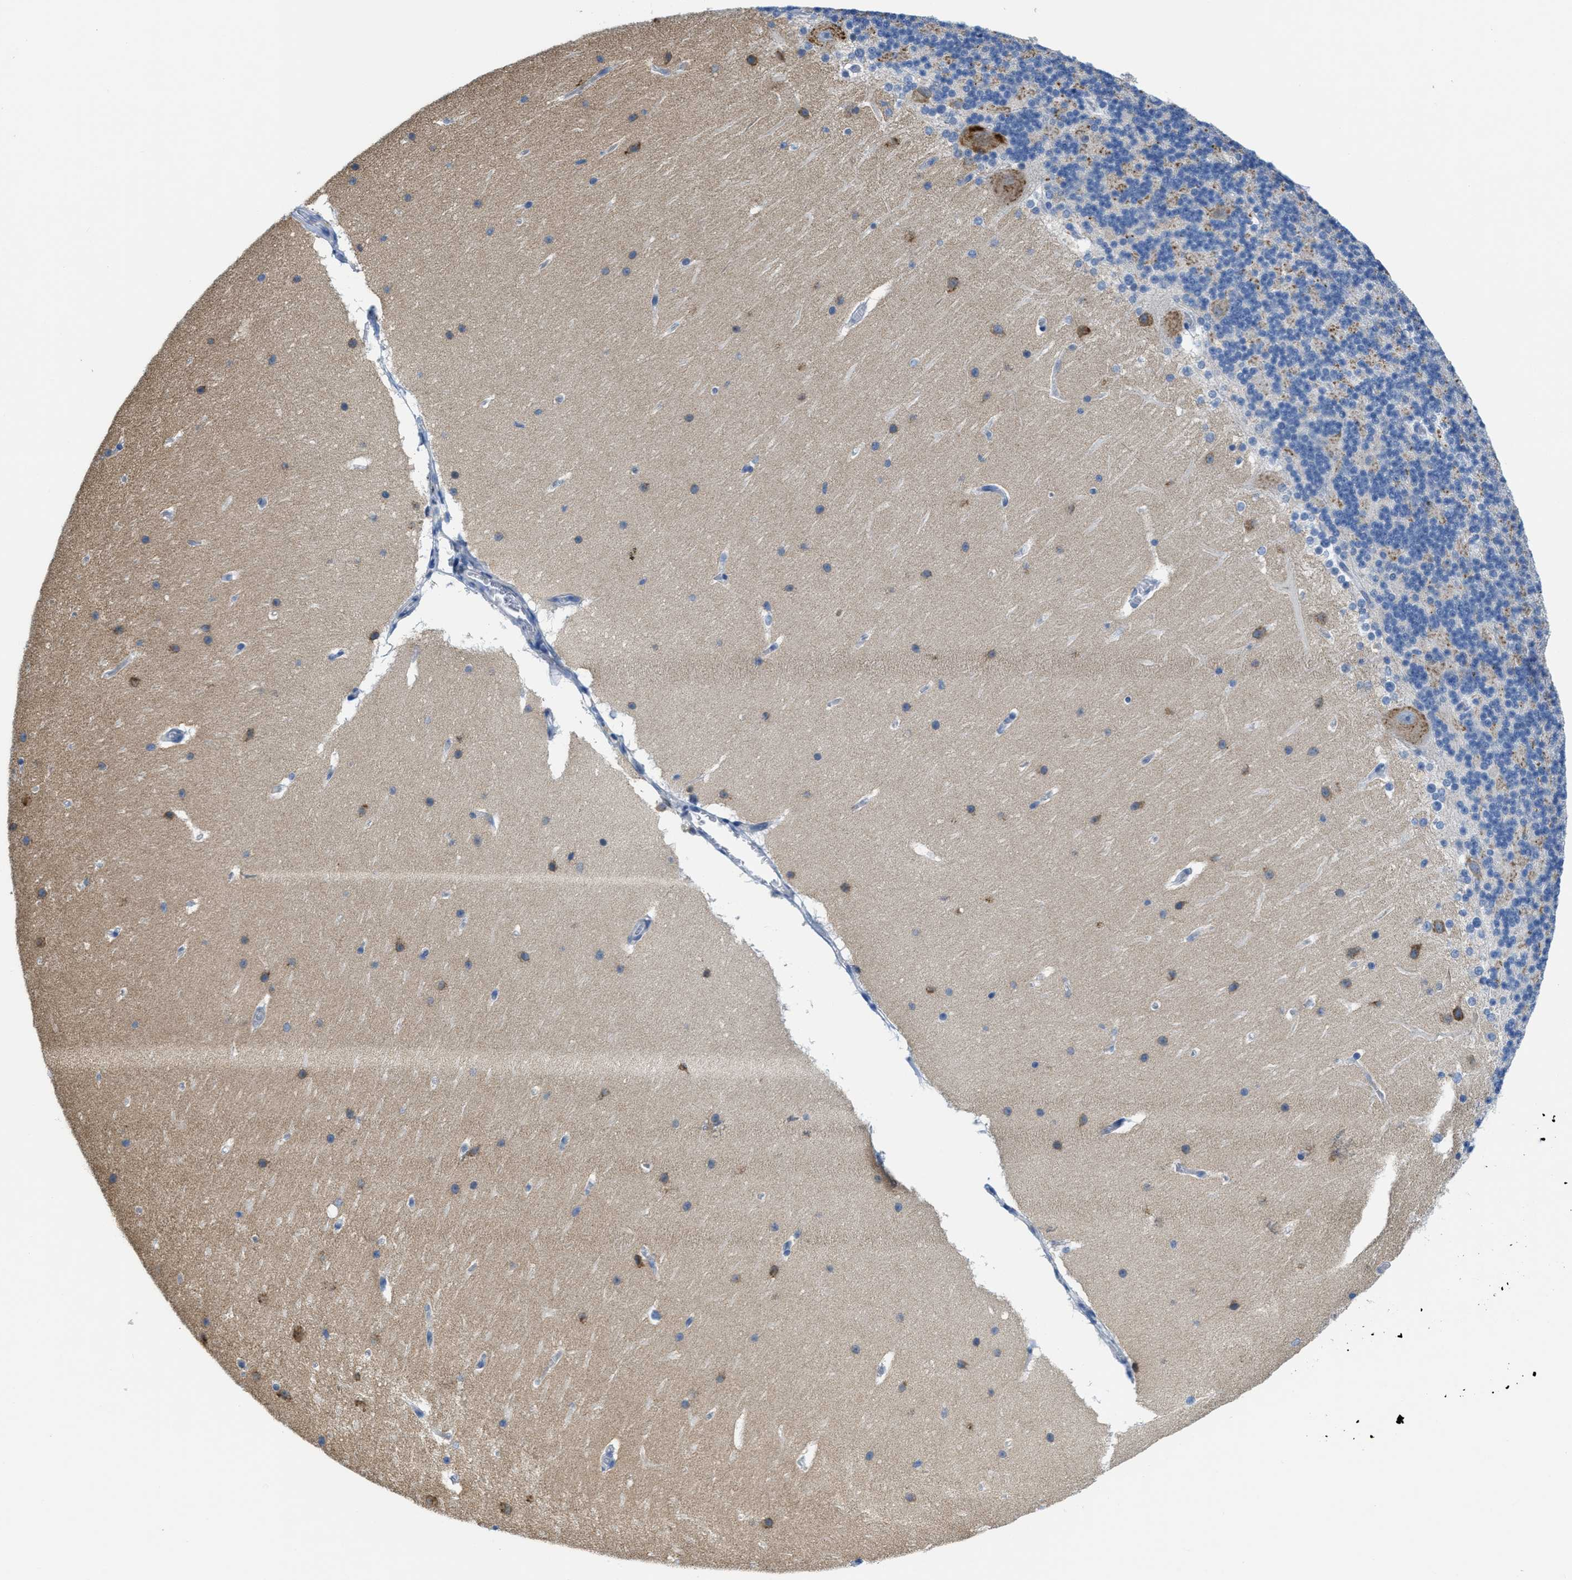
{"staining": {"intensity": "moderate", "quantity": "<25%", "location": "cytoplasmic/membranous"}, "tissue": "cerebellum", "cell_type": "Cells in granular layer", "image_type": "normal", "snomed": [{"axis": "morphology", "description": "Normal tissue, NOS"}, {"axis": "topography", "description": "Cerebellum"}], "caption": "Immunohistochemical staining of unremarkable human cerebellum reveals <25% levels of moderate cytoplasmic/membranous protein expression in about <25% of cells in granular layer. Immunohistochemistry stains the protein in brown and the nuclei are stained blue.", "gene": "PTDSS1", "patient": {"sex": "female", "age": 19}}